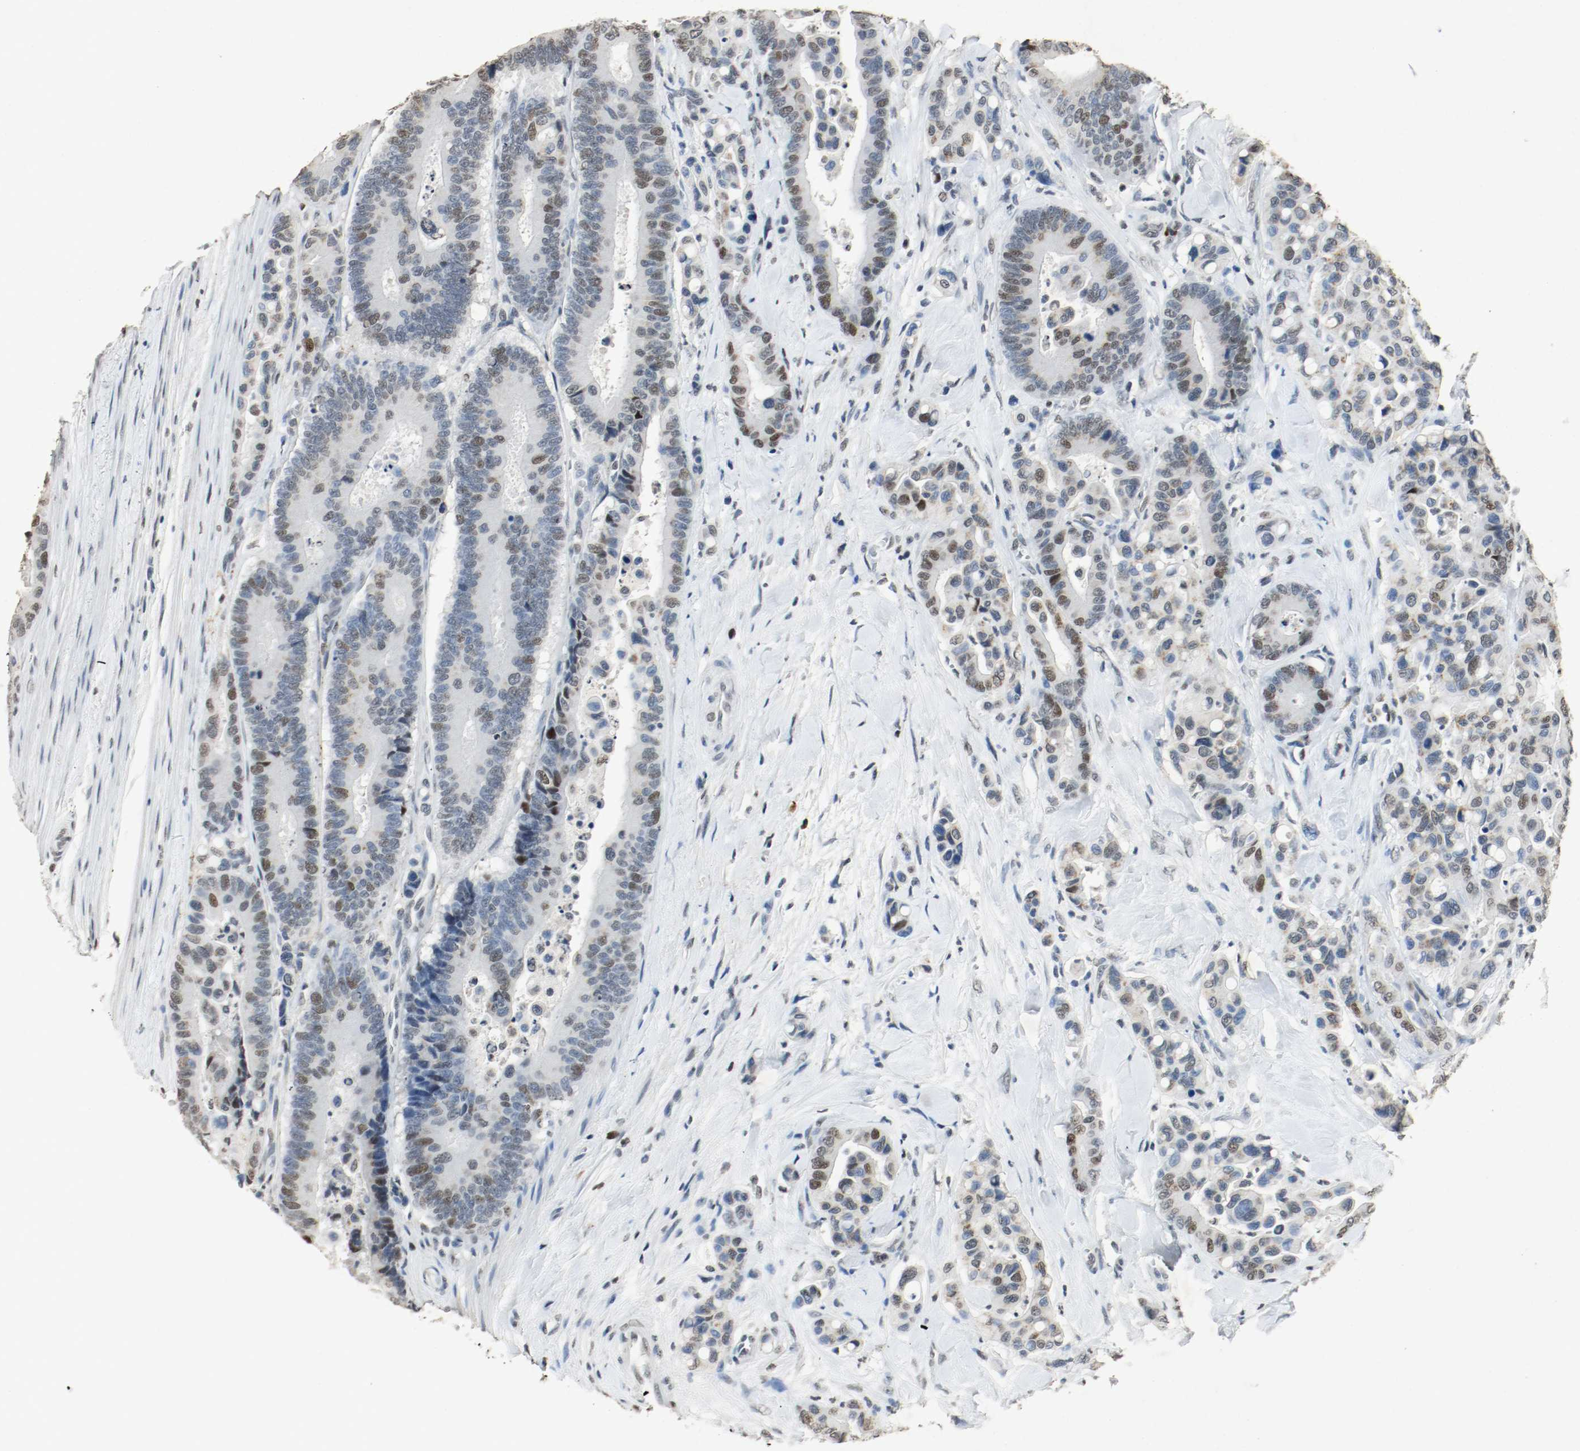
{"staining": {"intensity": "moderate", "quantity": "25%-75%", "location": "nuclear"}, "tissue": "colorectal cancer", "cell_type": "Tumor cells", "image_type": "cancer", "snomed": [{"axis": "morphology", "description": "Normal tissue, NOS"}, {"axis": "morphology", "description": "Adenocarcinoma, NOS"}, {"axis": "topography", "description": "Colon"}], "caption": "Adenocarcinoma (colorectal) was stained to show a protein in brown. There is medium levels of moderate nuclear staining in about 25%-75% of tumor cells.", "gene": "DNMT1", "patient": {"sex": "male", "age": 82}}